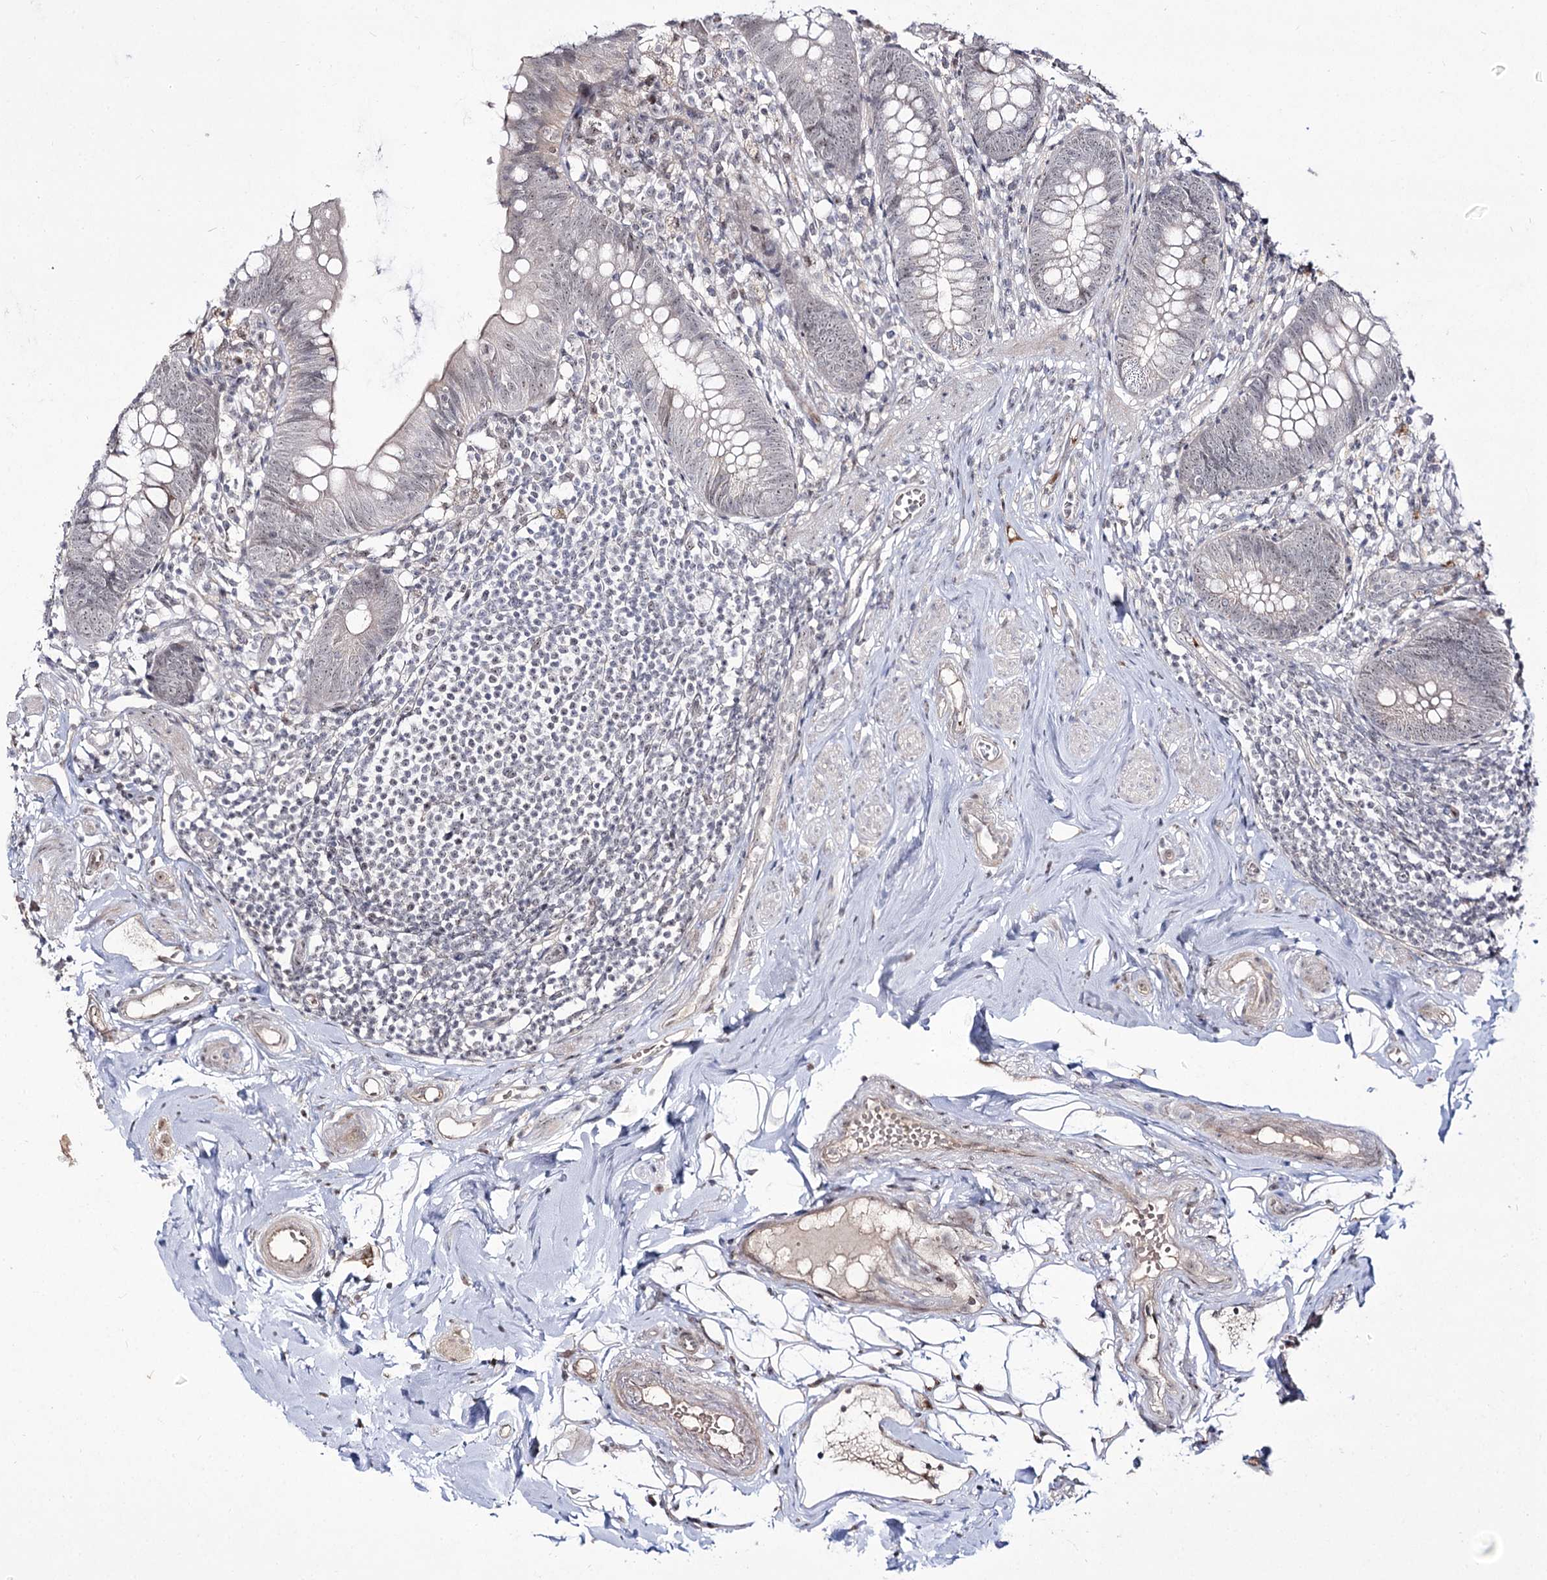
{"staining": {"intensity": "negative", "quantity": "none", "location": "none"}, "tissue": "appendix", "cell_type": "Glandular cells", "image_type": "normal", "snomed": [{"axis": "morphology", "description": "Normal tissue, NOS"}, {"axis": "topography", "description": "Appendix"}], "caption": "Immunohistochemistry image of normal appendix: appendix stained with DAB reveals no significant protein staining in glandular cells. (DAB IHC with hematoxylin counter stain).", "gene": "RRP9", "patient": {"sex": "female", "age": 62}}